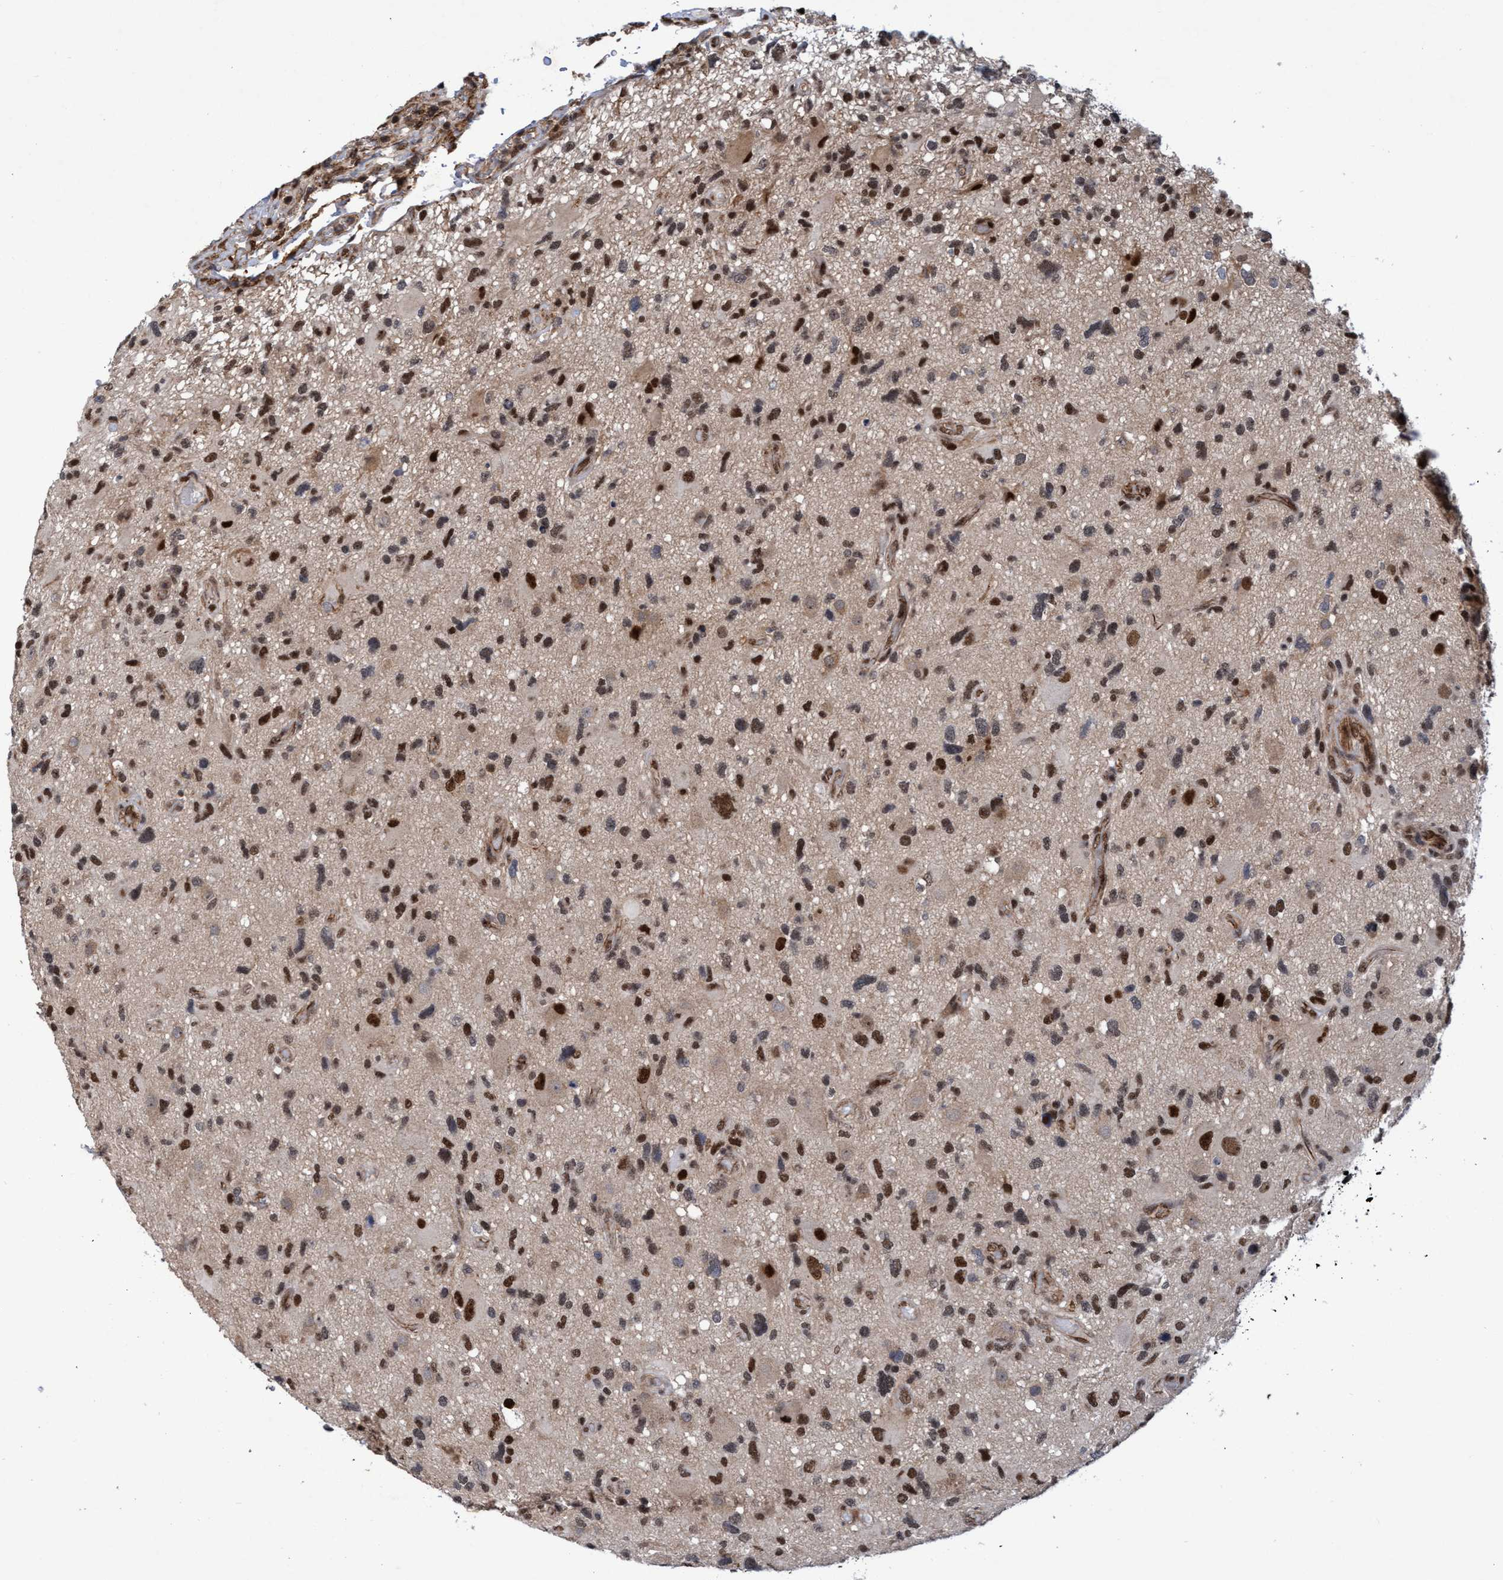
{"staining": {"intensity": "moderate", "quantity": "25%-75%", "location": "nuclear"}, "tissue": "glioma", "cell_type": "Tumor cells", "image_type": "cancer", "snomed": [{"axis": "morphology", "description": "Glioma, malignant, High grade"}, {"axis": "topography", "description": "Brain"}], "caption": "Tumor cells show medium levels of moderate nuclear staining in approximately 25%-75% of cells in high-grade glioma (malignant).", "gene": "GTF2F1", "patient": {"sex": "male", "age": 33}}